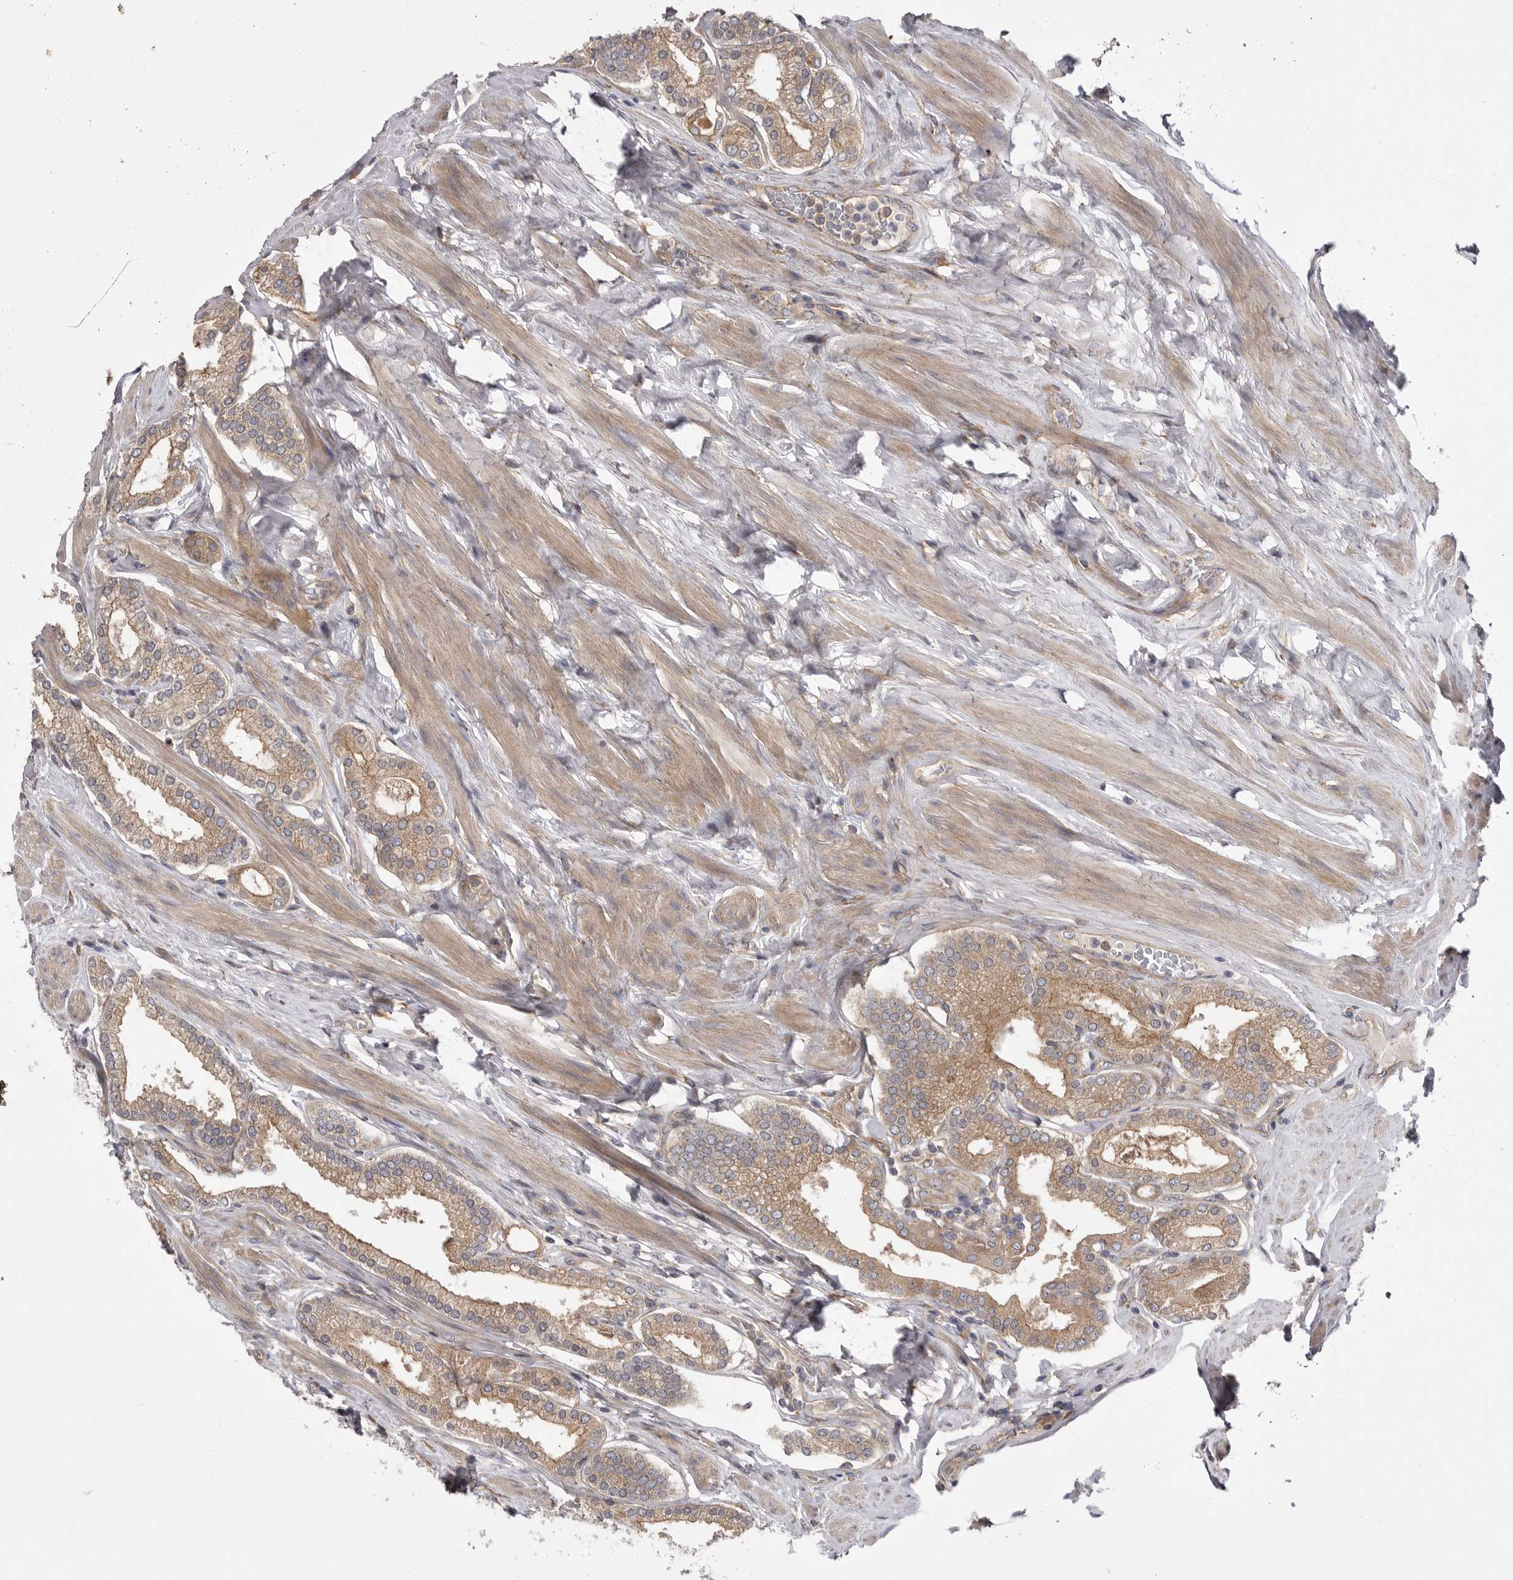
{"staining": {"intensity": "moderate", "quantity": ">75%", "location": "cytoplasmic/membranous"}, "tissue": "prostate cancer", "cell_type": "Tumor cells", "image_type": "cancer", "snomed": [{"axis": "morphology", "description": "Adenocarcinoma, Low grade"}, {"axis": "topography", "description": "Prostate"}], "caption": "Immunohistochemical staining of prostate cancer reveals medium levels of moderate cytoplasmic/membranous staining in about >75% of tumor cells.", "gene": "OSBPL9", "patient": {"sex": "male", "age": 71}}